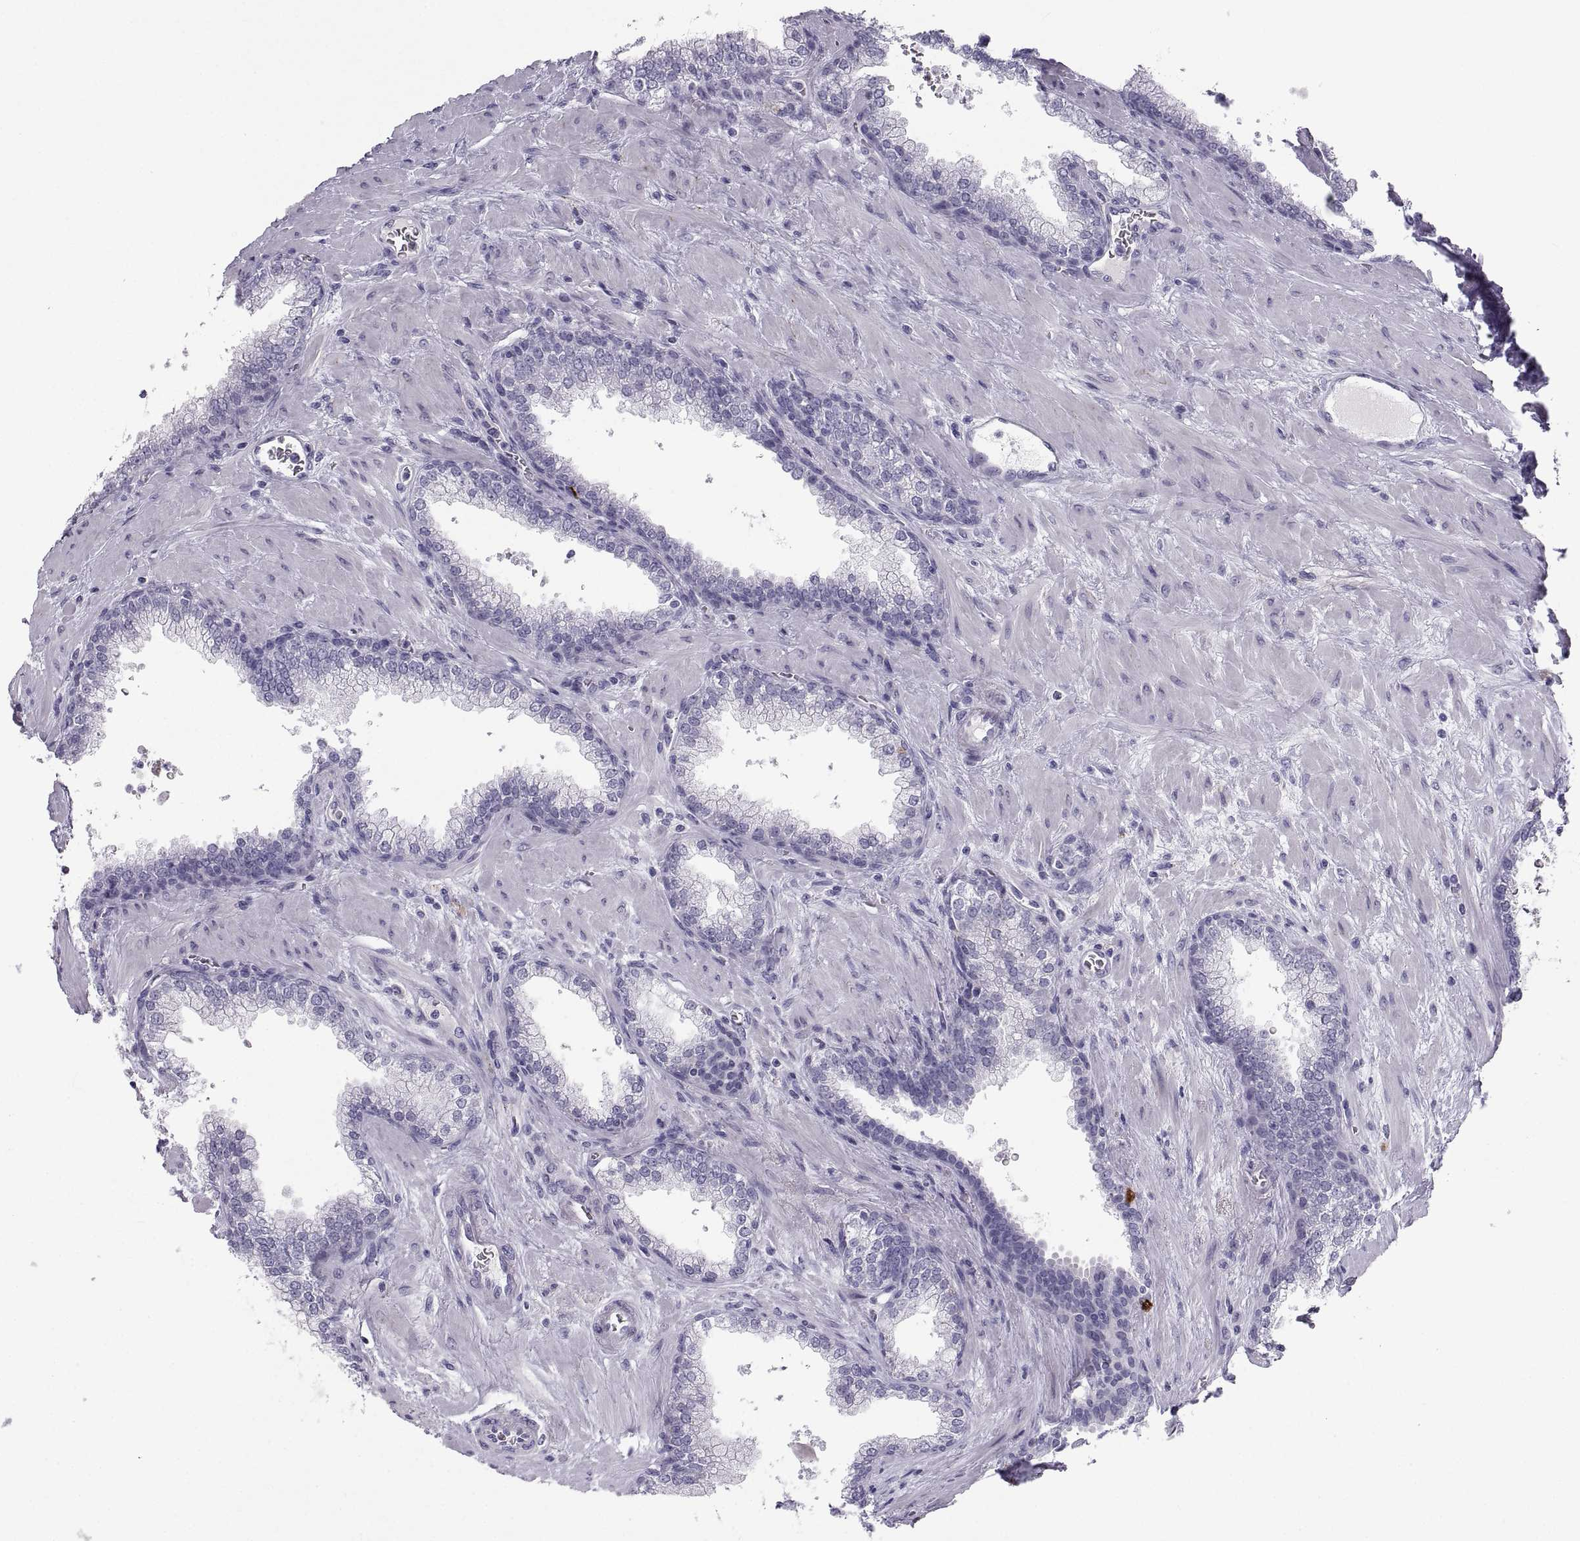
{"staining": {"intensity": "negative", "quantity": "none", "location": "none"}, "tissue": "prostate cancer", "cell_type": "Tumor cells", "image_type": "cancer", "snomed": [{"axis": "morphology", "description": "Adenocarcinoma, NOS"}, {"axis": "topography", "description": "Prostate"}], "caption": "Immunohistochemical staining of prostate cancer (adenocarcinoma) displays no significant expression in tumor cells.", "gene": "PCSK1N", "patient": {"sex": "male", "age": 67}}